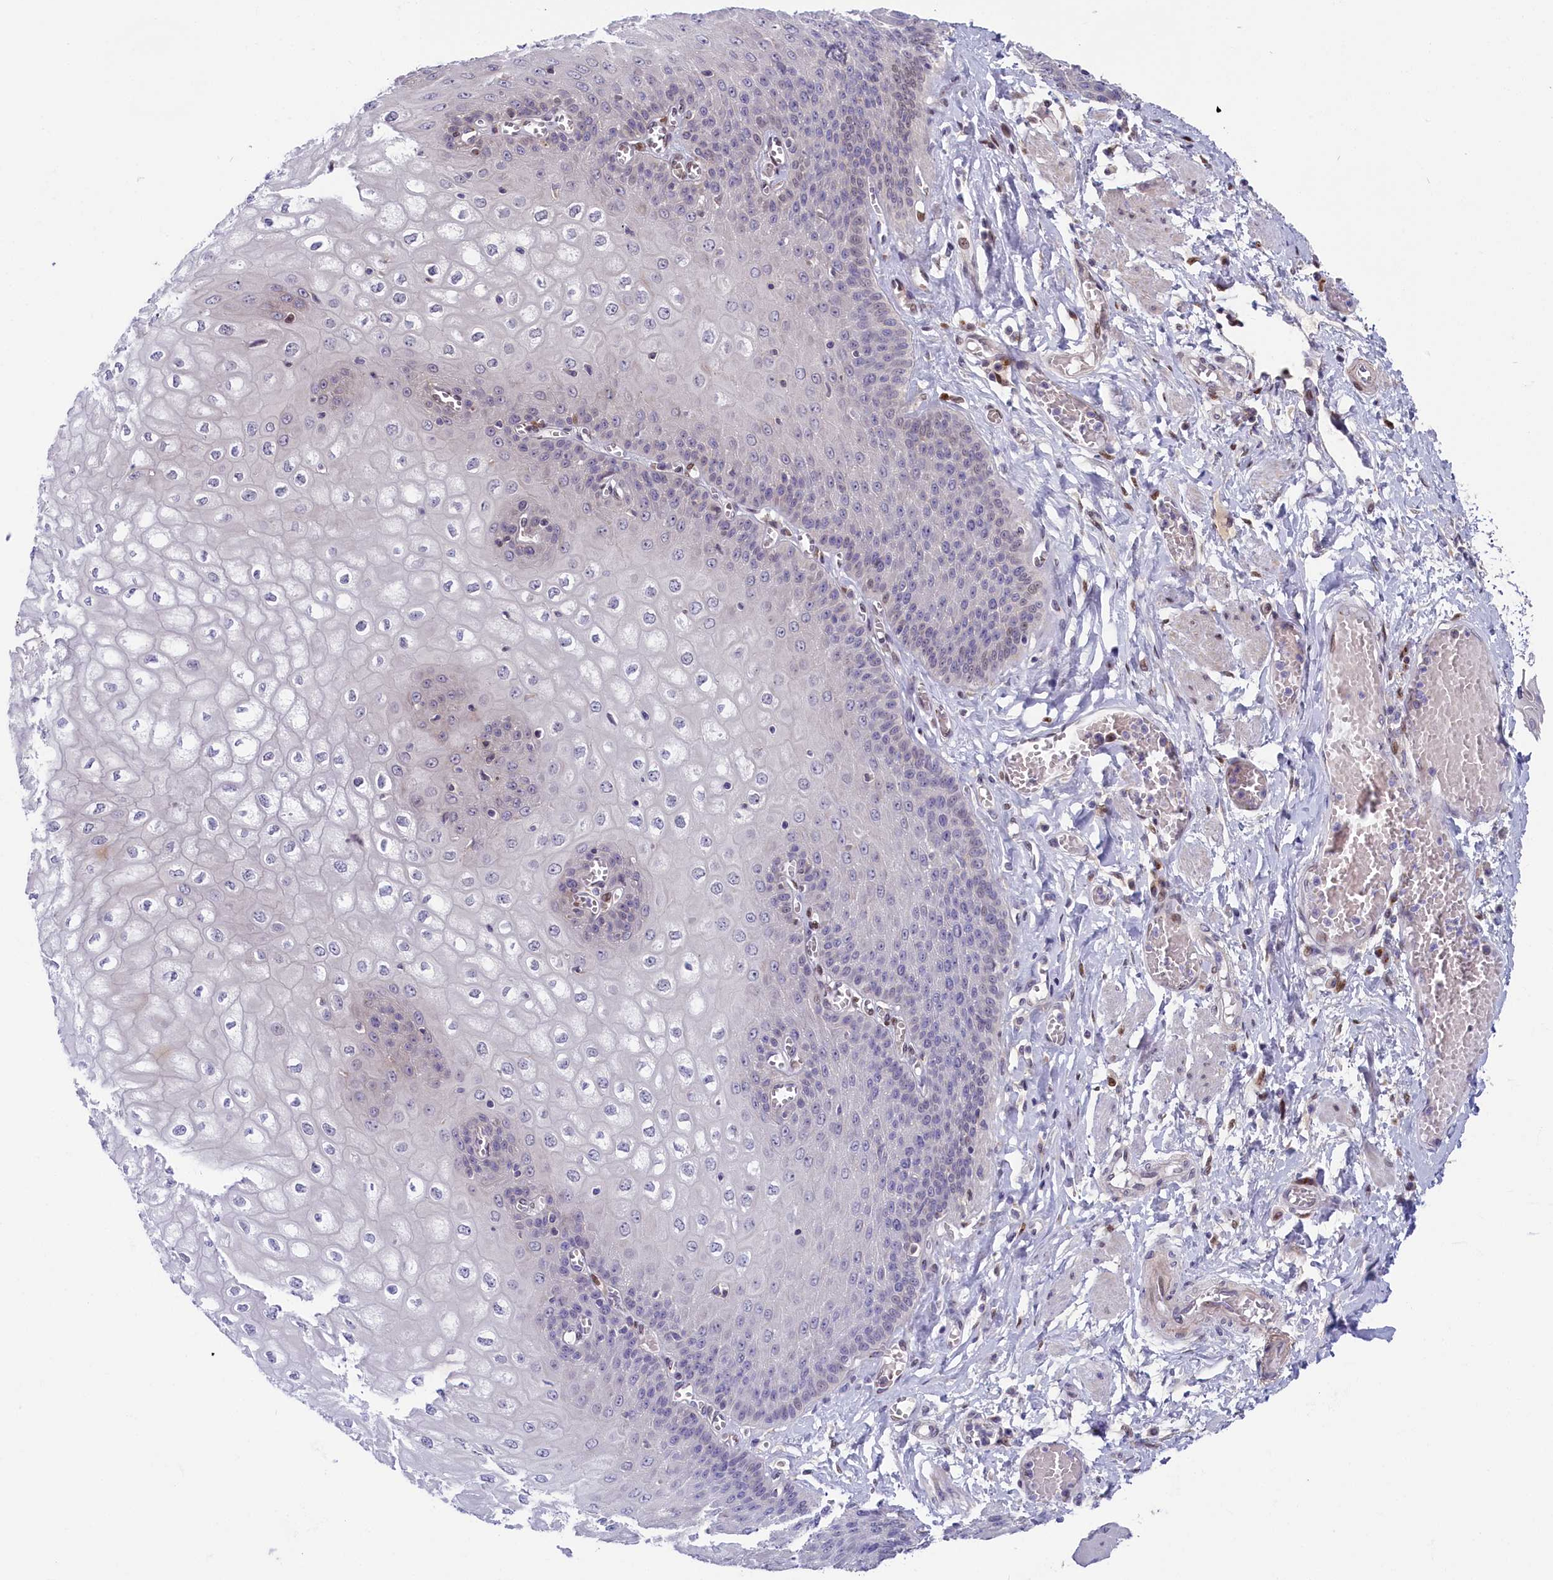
{"staining": {"intensity": "weak", "quantity": "25%-75%", "location": "cytoplasmic/membranous,nuclear"}, "tissue": "esophagus", "cell_type": "Squamous epithelial cells", "image_type": "normal", "snomed": [{"axis": "morphology", "description": "Normal tissue, NOS"}, {"axis": "topography", "description": "Esophagus"}], "caption": "This image demonstrates immunohistochemistry staining of unremarkable esophagus, with low weak cytoplasmic/membranous,nuclear expression in approximately 25%-75% of squamous epithelial cells.", "gene": "CHST12", "patient": {"sex": "male", "age": 60}}